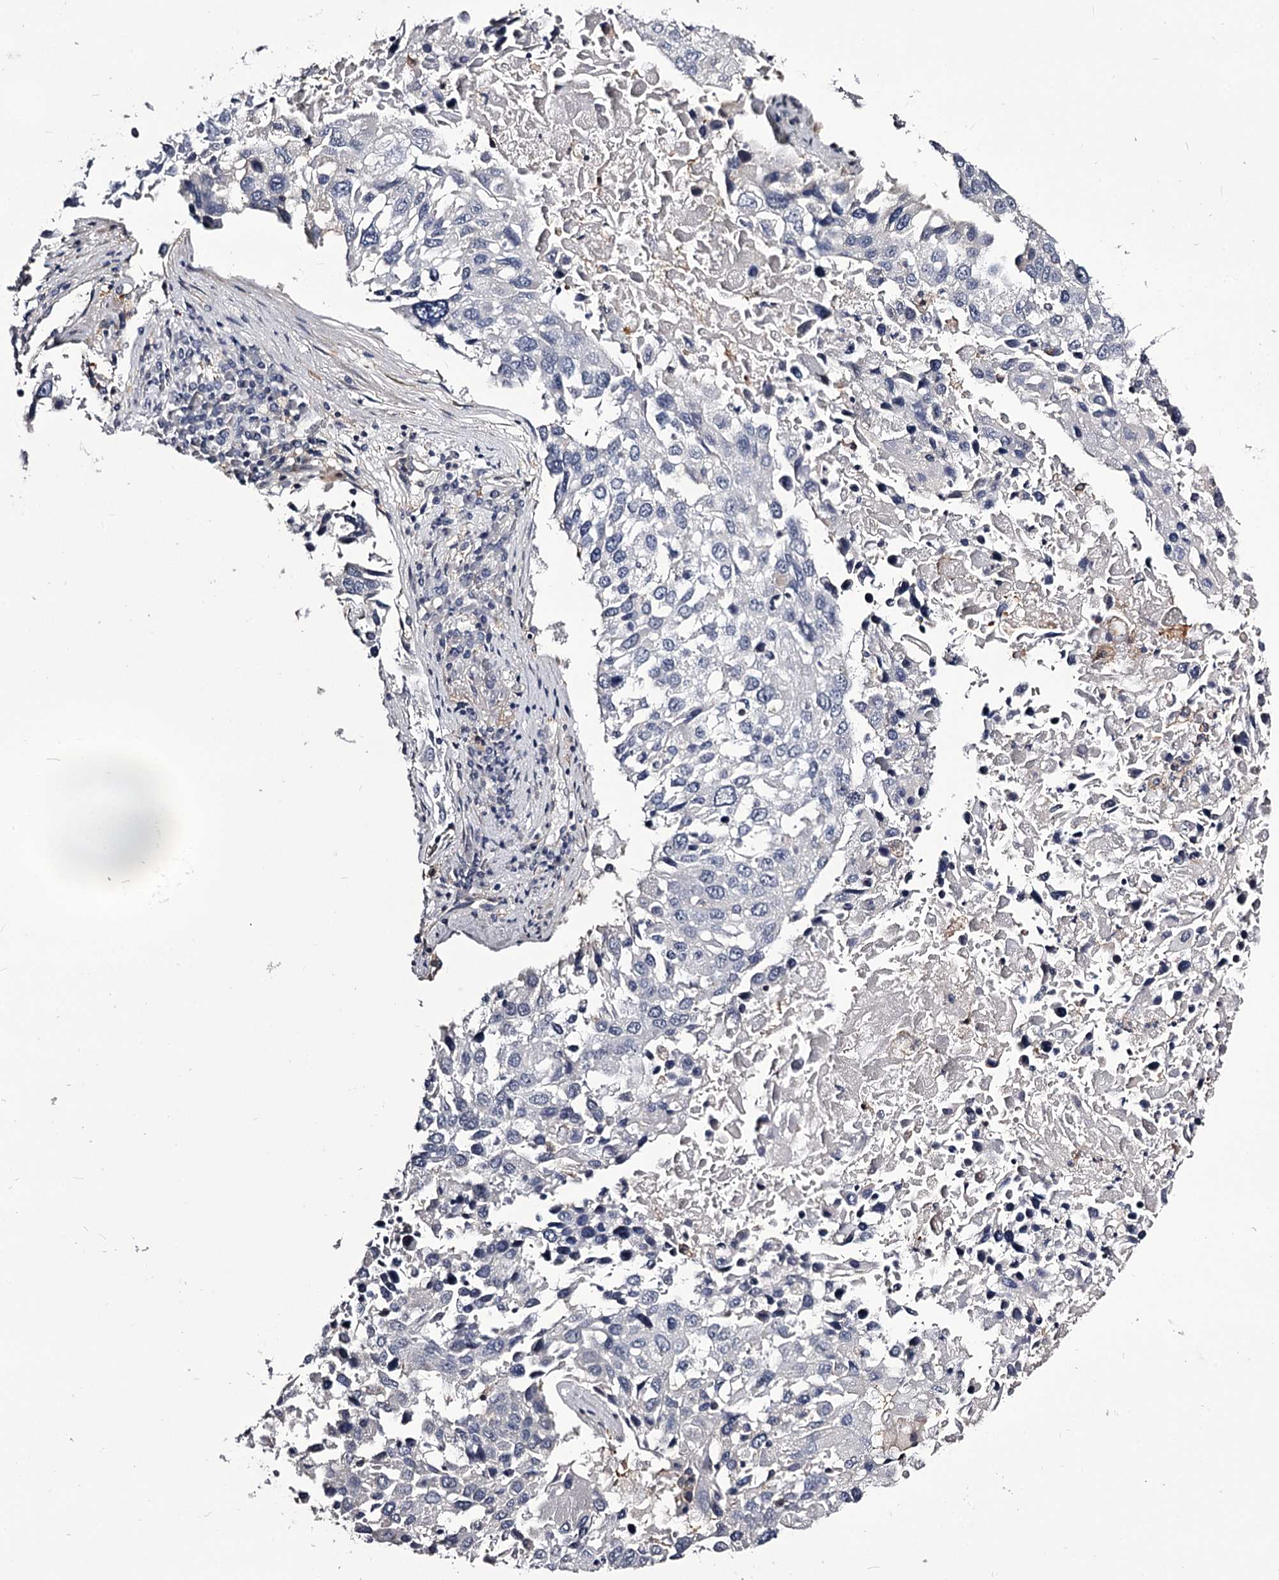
{"staining": {"intensity": "negative", "quantity": "none", "location": "none"}, "tissue": "lung cancer", "cell_type": "Tumor cells", "image_type": "cancer", "snomed": [{"axis": "morphology", "description": "Squamous cell carcinoma, NOS"}, {"axis": "topography", "description": "Lung"}], "caption": "The histopathology image demonstrates no staining of tumor cells in lung squamous cell carcinoma.", "gene": "GSTO1", "patient": {"sex": "male", "age": 65}}